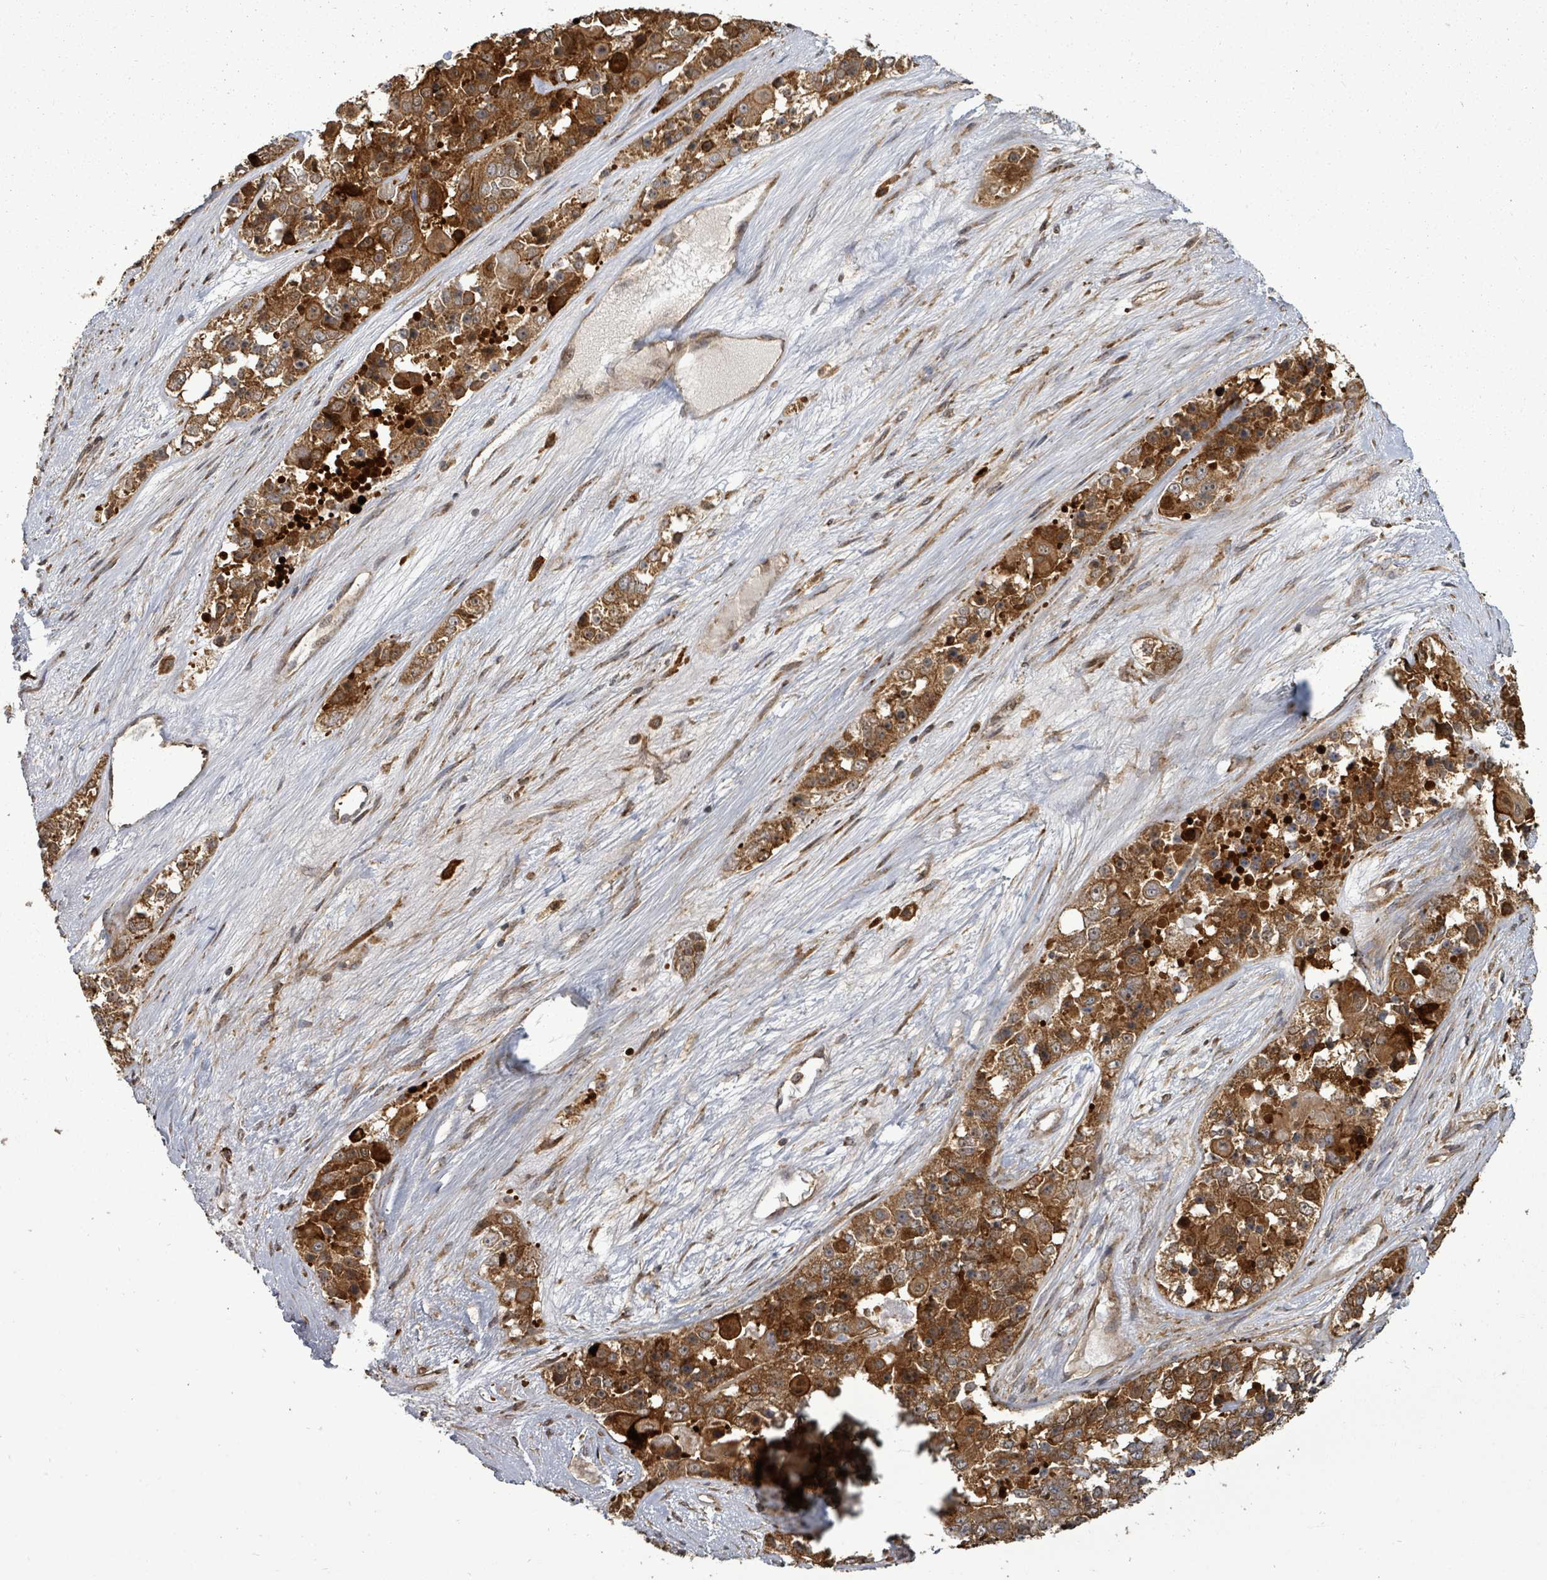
{"staining": {"intensity": "moderate", "quantity": ">75%", "location": "cytoplasmic/membranous"}, "tissue": "ovarian cancer", "cell_type": "Tumor cells", "image_type": "cancer", "snomed": [{"axis": "morphology", "description": "Carcinoma, endometroid"}, {"axis": "topography", "description": "Ovary"}], "caption": "Immunohistochemistry (IHC) of human endometroid carcinoma (ovarian) exhibits medium levels of moderate cytoplasmic/membranous staining in approximately >75% of tumor cells. (DAB = brown stain, brightfield microscopy at high magnification).", "gene": "EIF3C", "patient": {"sex": "female", "age": 51}}